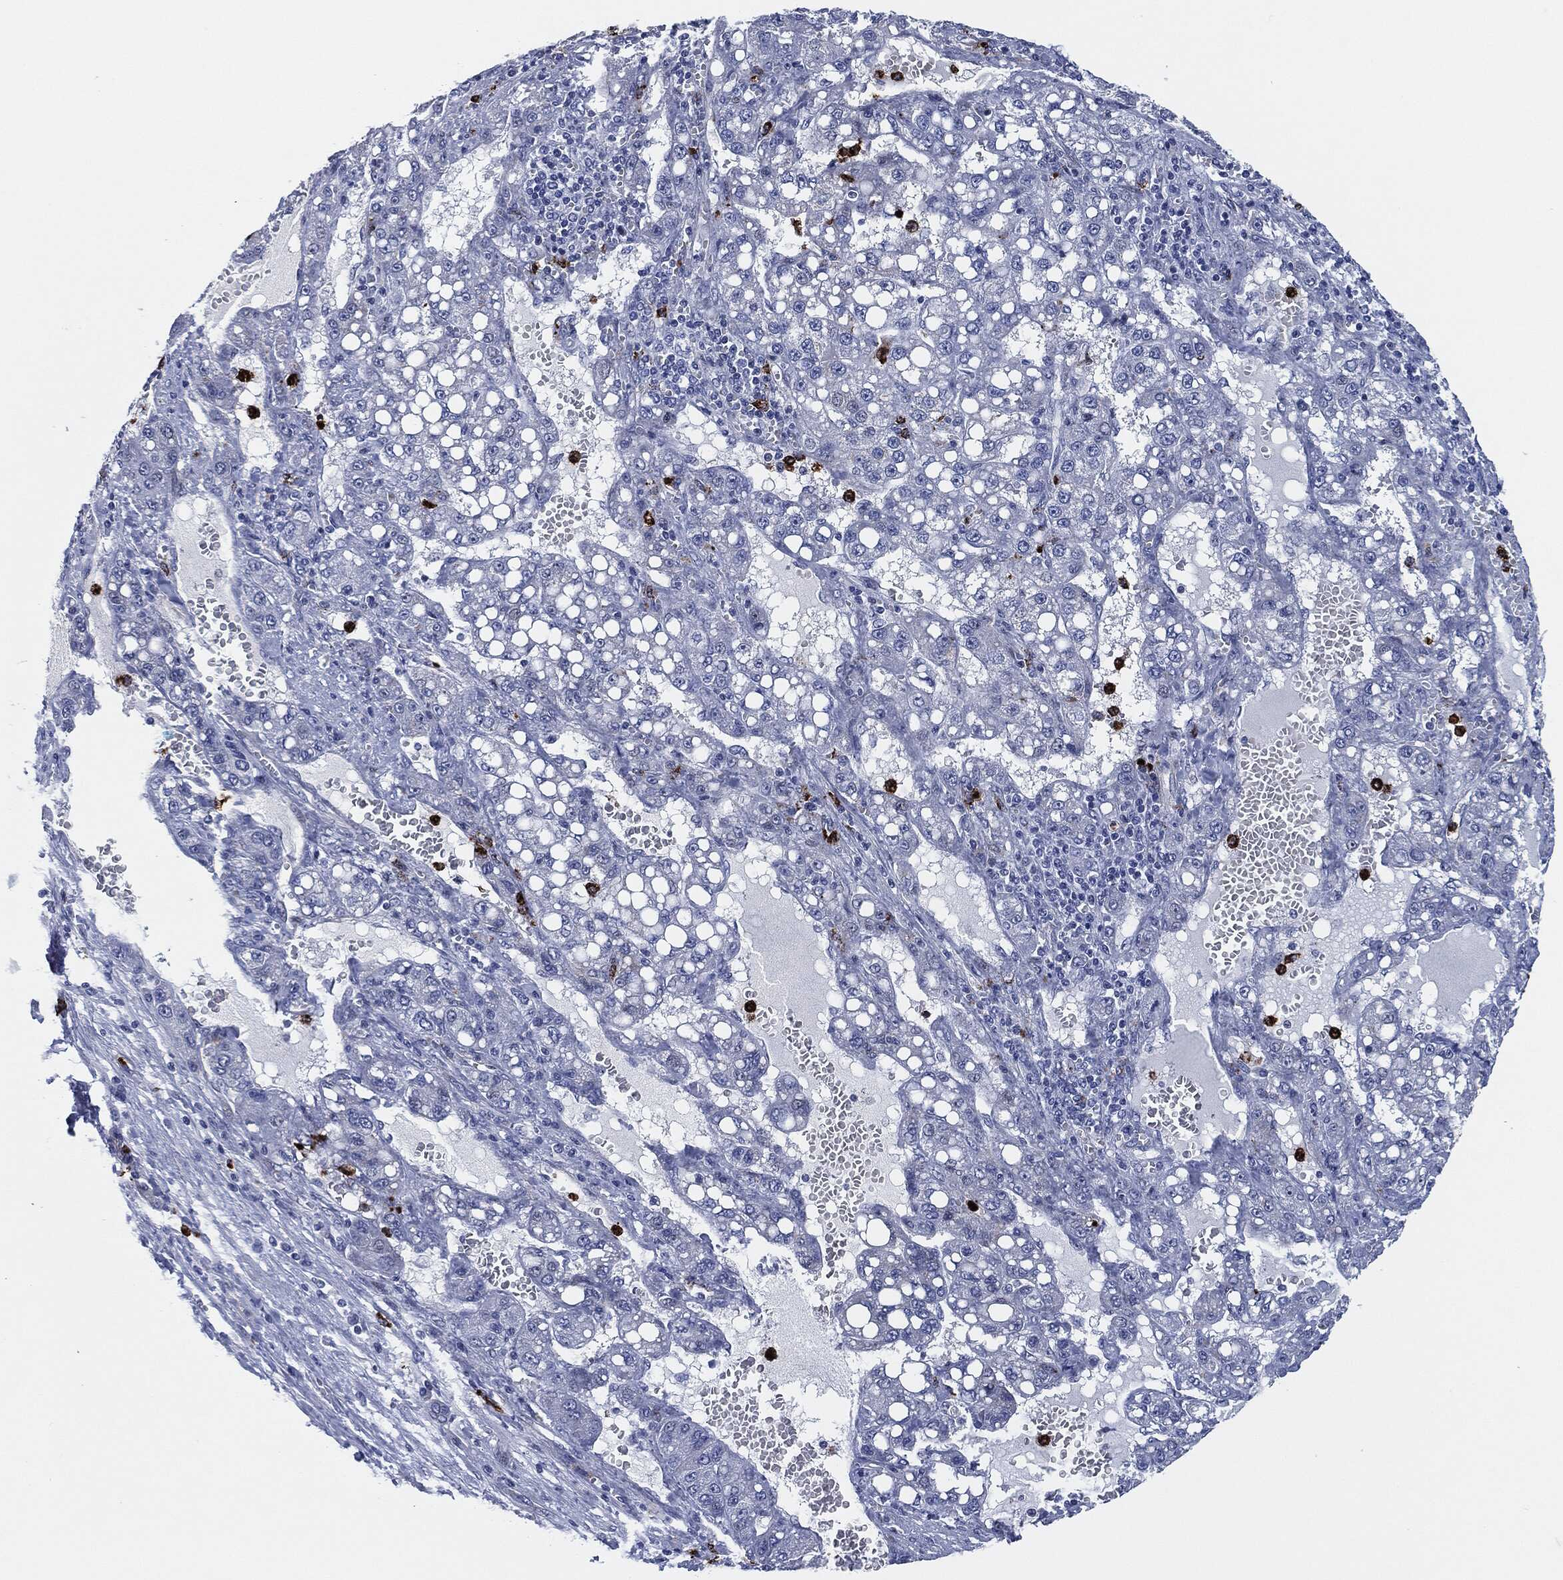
{"staining": {"intensity": "negative", "quantity": "none", "location": "none"}, "tissue": "liver cancer", "cell_type": "Tumor cells", "image_type": "cancer", "snomed": [{"axis": "morphology", "description": "Carcinoma, Hepatocellular, NOS"}, {"axis": "topography", "description": "Liver"}], "caption": "This is an immunohistochemistry (IHC) image of human liver hepatocellular carcinoma. There is no positivity in tumor cells.", "gene": "MPO", "patient": {"sex": "female", "age": 65}}